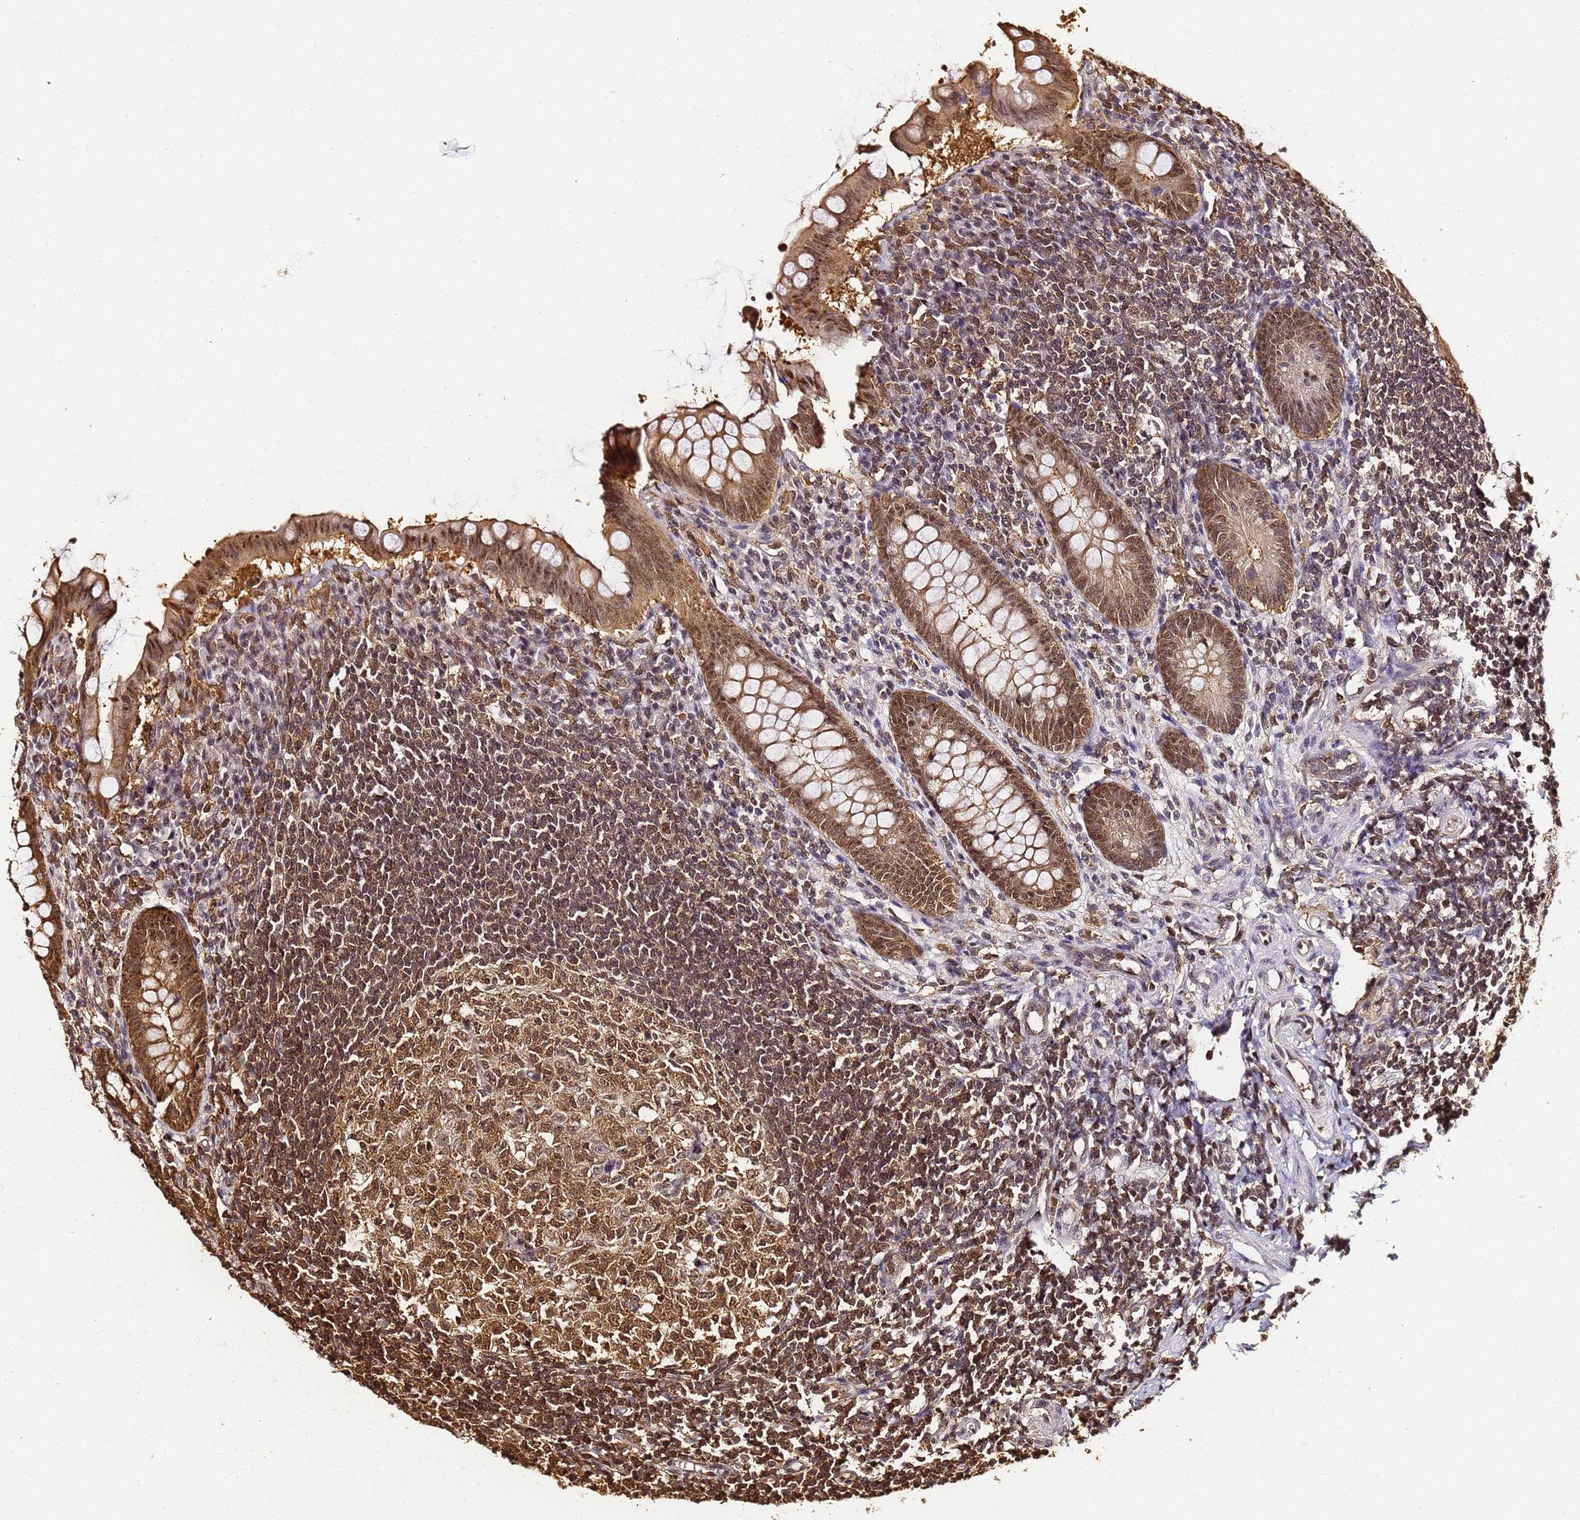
{"staining": {"intensity": "moderate", "quantity": ">75%", "location": "cytoplasmic/membranous,nuclear"}, "tissue": "appendix", "cell_type": "Glandular cells", "image_type": "normal", "snomed": [{"axis": "morphology", "description": "Normal tissue, NOS"}, {"axis": "topography", "description": "Appendix"}], "caption": "Immunohistochemistry (IHC) of normal human appendix shows medium levels of moderate cytoplasmic/membranous,nuclear positivity in approximately >75% of glandular cells. The staining was performed using DAB (3,3'-diaminobenzidine) to visualize the protein expression in brown, while the nuclei were stained in blue with hematoxylin (Magnification: 20x).", "gene": "PPP4C", "patient": {"sex": "female", "age": 33}}